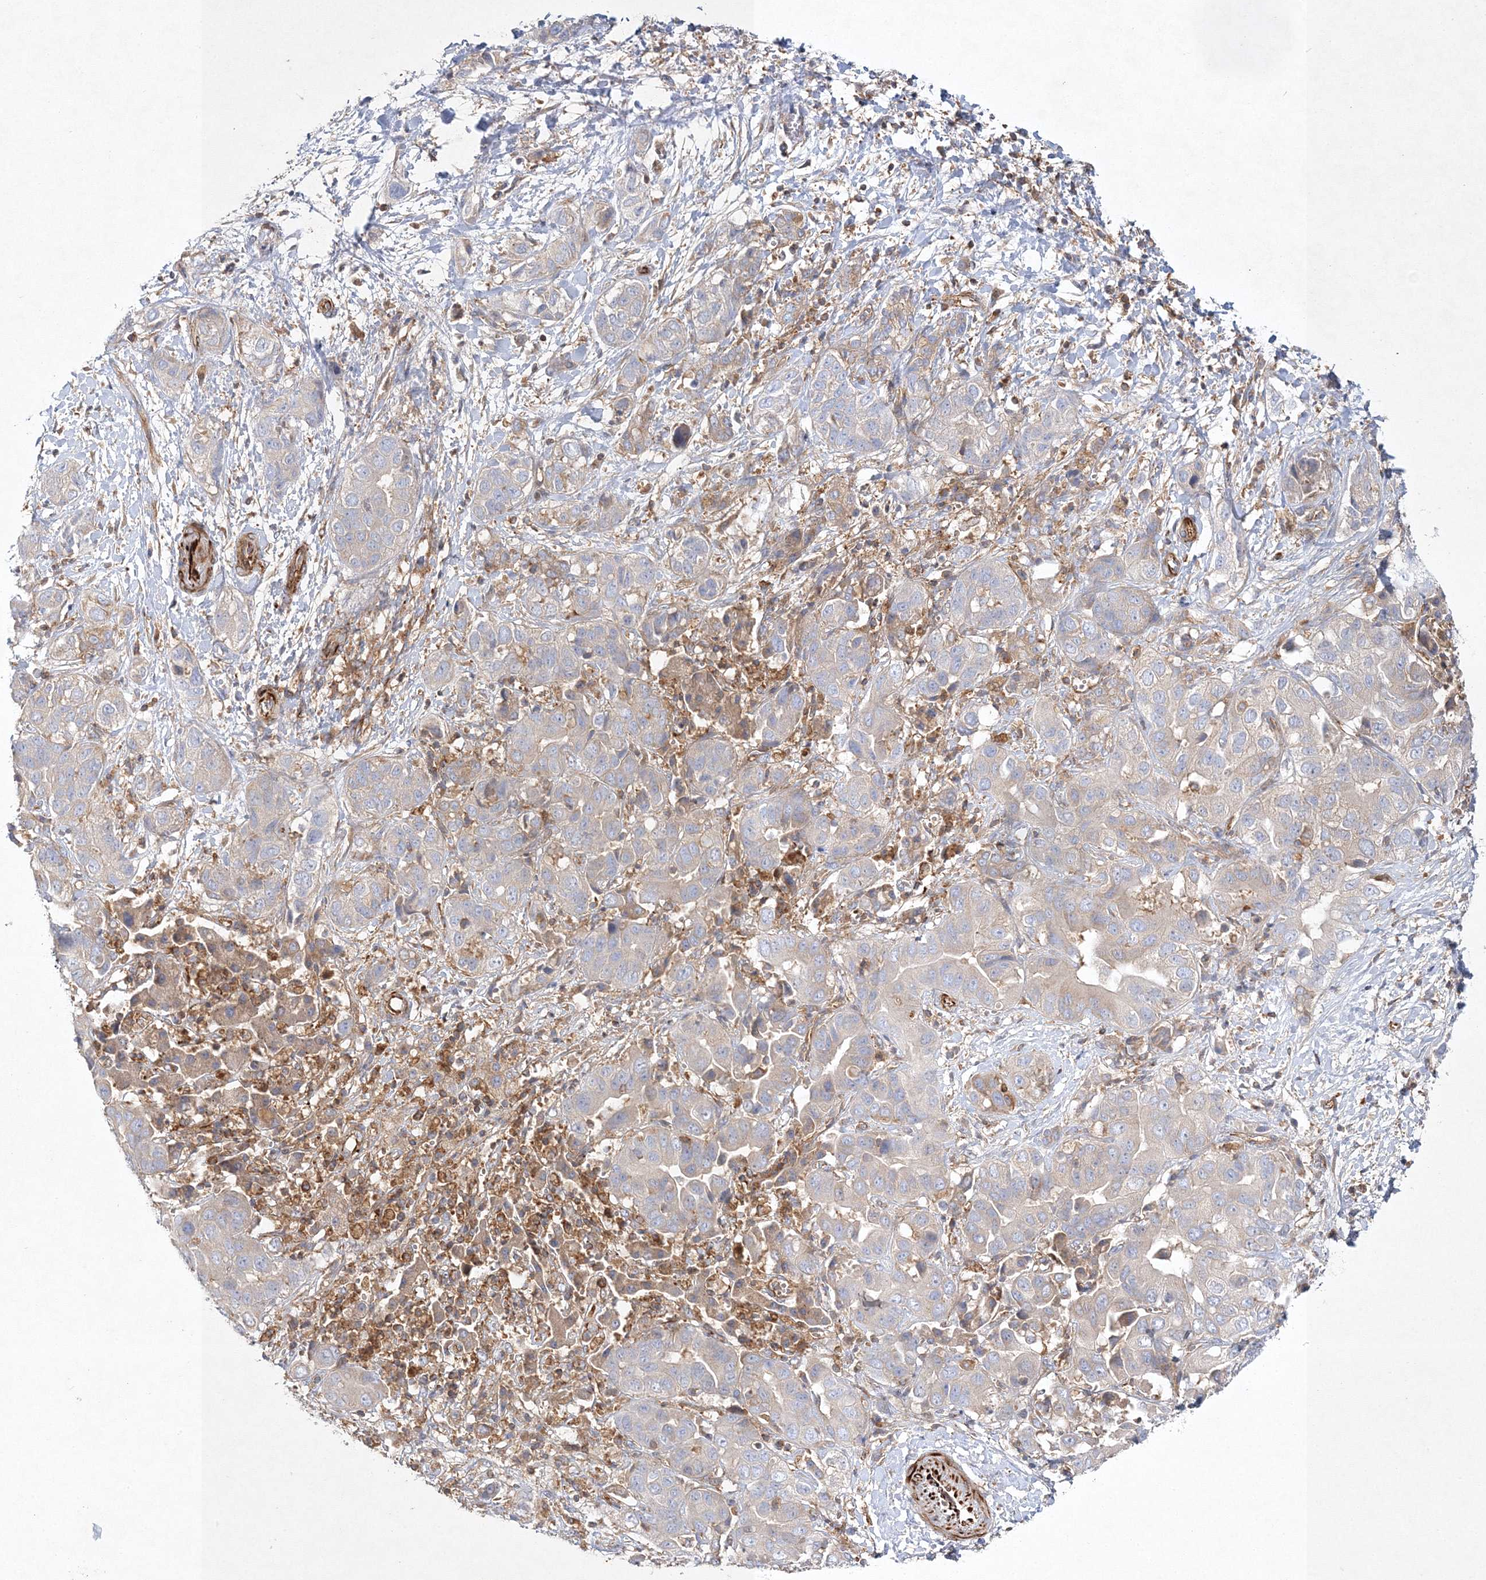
{"staining": {"intensity": "weak", "quantity": "25%-75%", "location": "cytoplasmic/membranous"}, "tissue": "liver cancer", "cell_type": "Tumor cells", "image_type": "cancer", "snomed": [{"axis": "morphology", "description": "Cholangiocarcinoma"}, {"axis": "topography", "description": "Liver"}], "caption": "A photomicrograph showing weak cytoplasmic/membranous expression in approximately 25%-75% of tumor cells in cholangiocarcinoma (liver), as visualized by brown immunohistochemical staining.", "gene": "WDR37", "patient": {"sex": "female", "age": 52}}